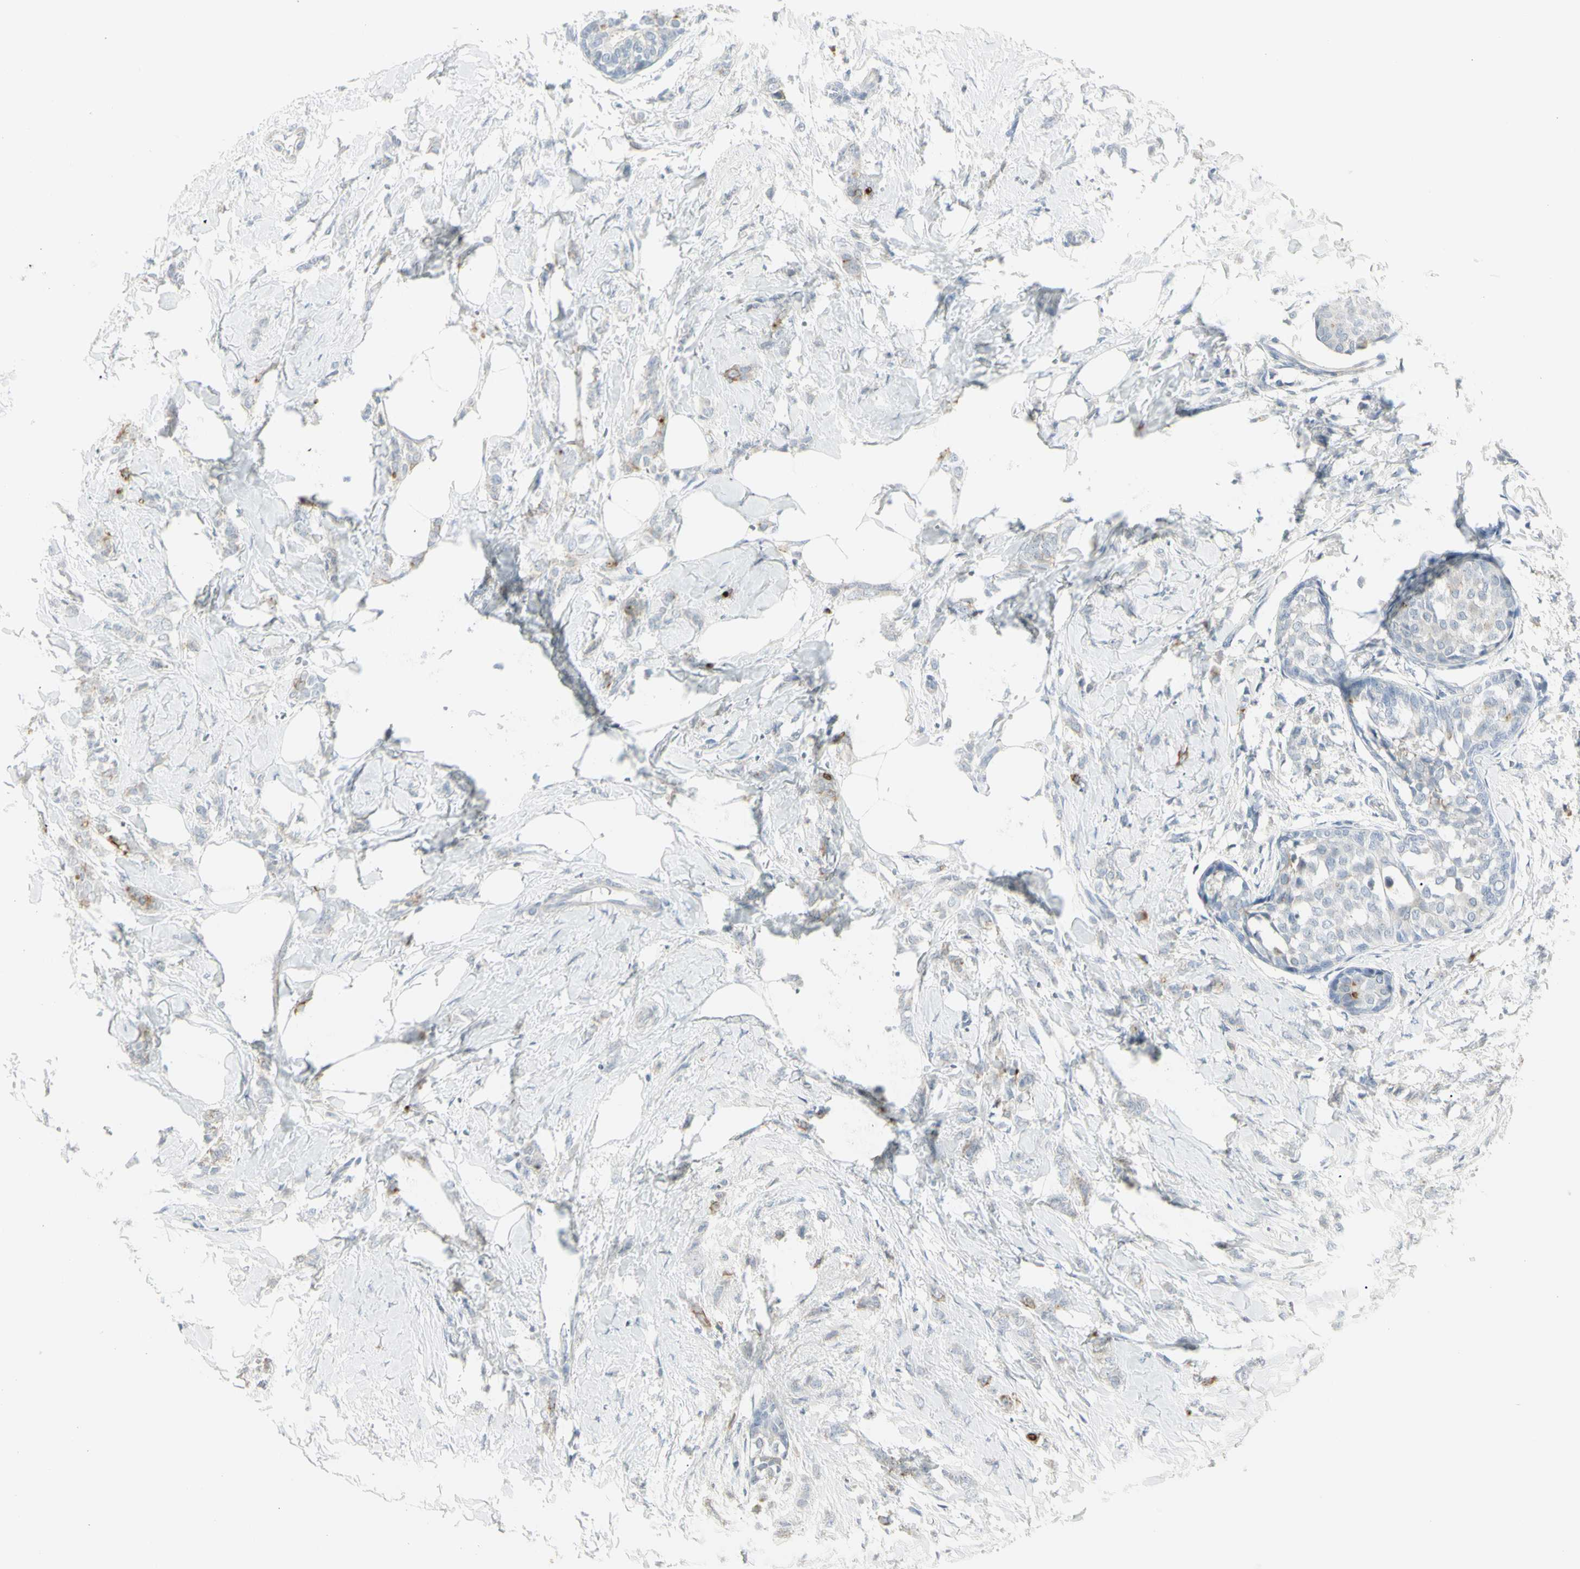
{"staining": {"intensity": "negative", "quantity": "none", "location": "none"}, "tissue": "breast cancer", "cell_type": "Tumor cells", "image_type": "cancer", "snomed": [{"axis": "morphology", "description": "Lobular carcinoma, in situ"}, {"axis": "morphology", "description": "Lobular carcinoma"}, {"axis": "topography", "description": "Breast"}], "caption": "Breast cancer was stained to show a protein in brown. There is no significant positivity in tumor cells.", "gene": "PIP", "patient": {"sex": "female", "age": 41}}